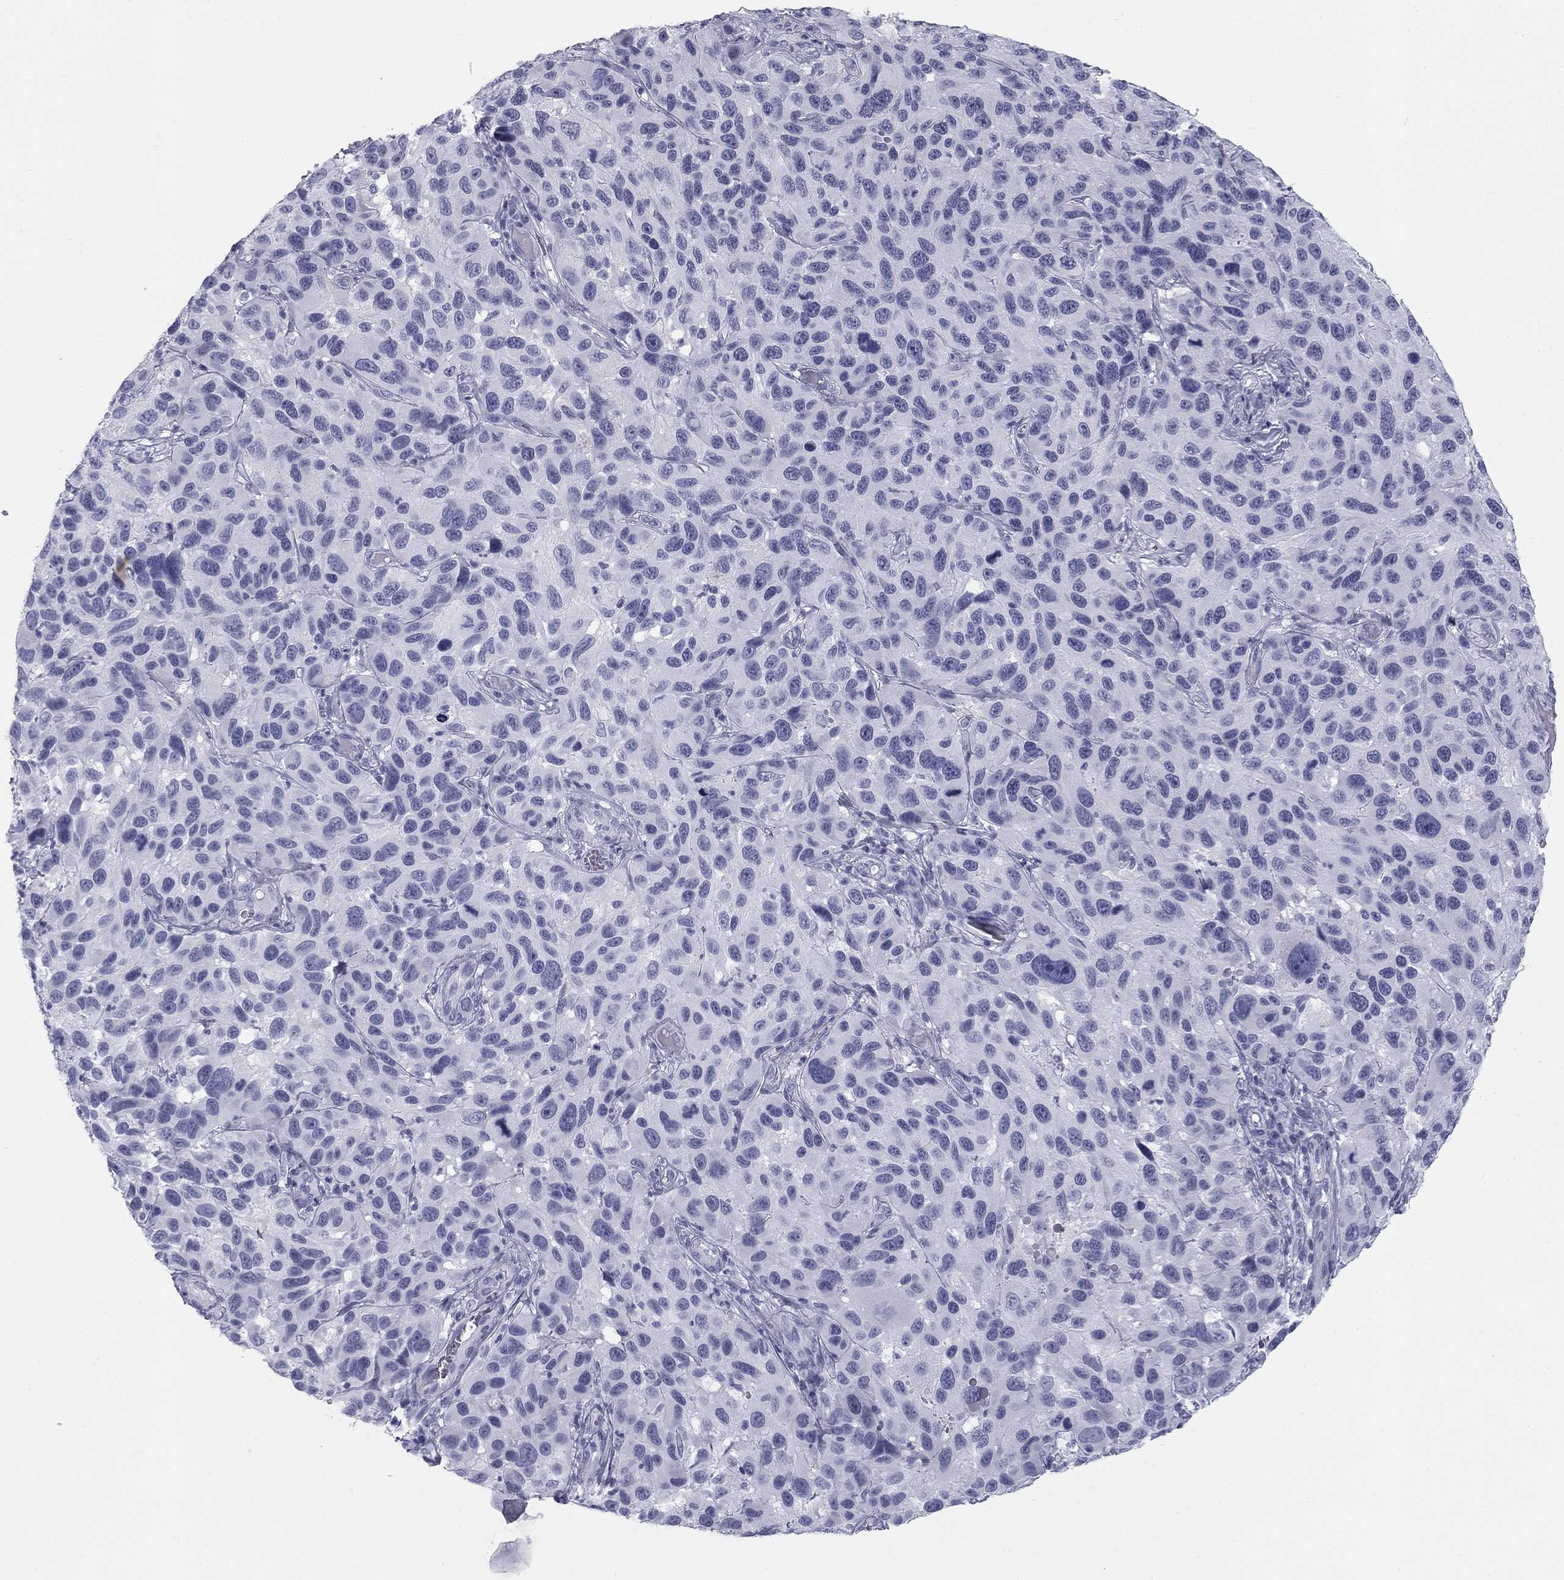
{"staining": {"intensity": "negative", "quantity": "none", "location": "none"}, "tissue": "melanoma", "cell_type": "Tumor cells", "image_type": "cancer", "snomed": [{"axis": "morphology", "description": "Malignant melanoma, NOS"}, {"axis": "topography", "description": "Skin"}], "caption": "High magnification brightfield microscopy of malignant melanoma stained with DAB (brown) and counterstained with hematoxylin (blue): tumor cells show no significant staining.", "gene": "SULT2B1", "patient": {"sex": "male", "age": 53}}